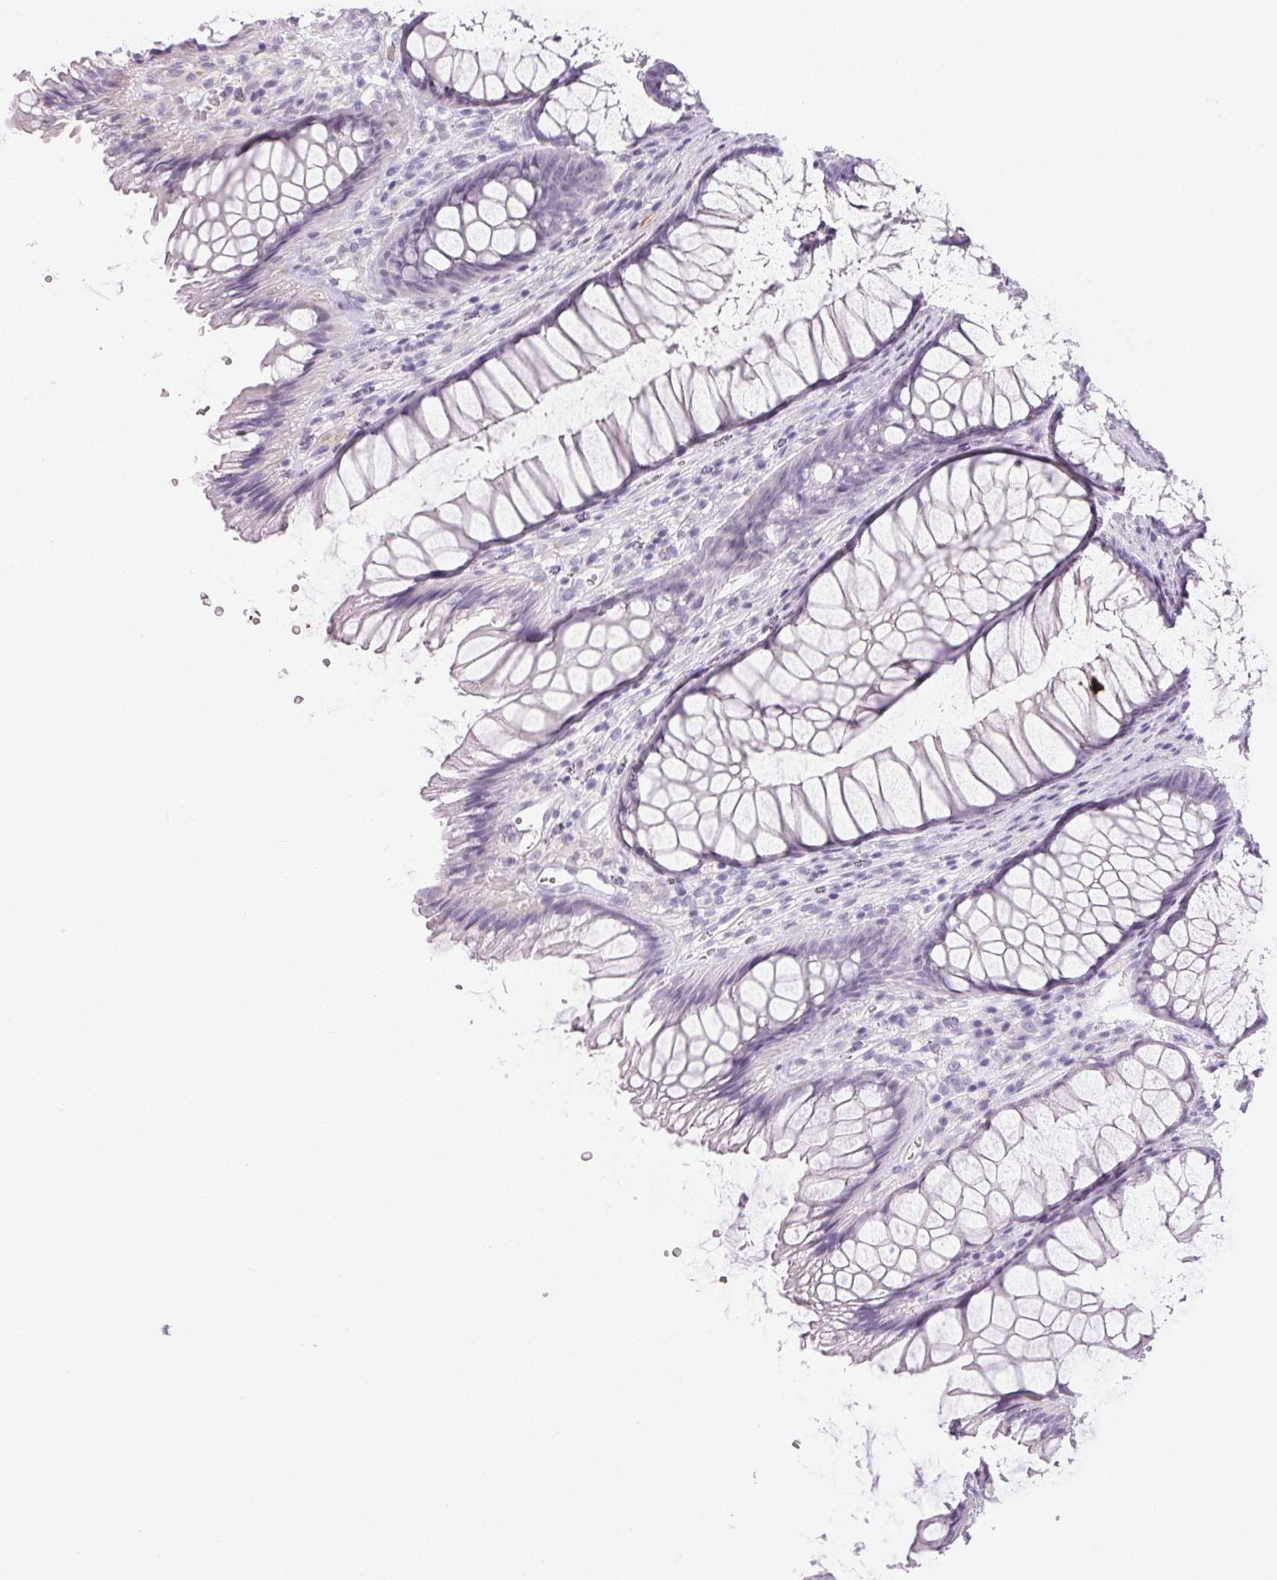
{"staining": {"intensity": "negative", "quantity": "none", "location": "none"}, "tissue": "rectum", "cell_type": "Glandular cells", "image_type": "normal", "snomed": [{"axis": "morphology", "description": "Normal tissue, NOS"}, {"axis": "topography", "description": "Rectum"}], "caption": "High power microscopy image of an IHC image of normal rectum, revealing no significant expression in glandular cells. Brightfield microscopy of IHC stained with DAB (brown) and hematoxylin (blue), captured at high magnification.", "gene": "RPGRIP1", "patient": {"sex": "male", "age": 53}}